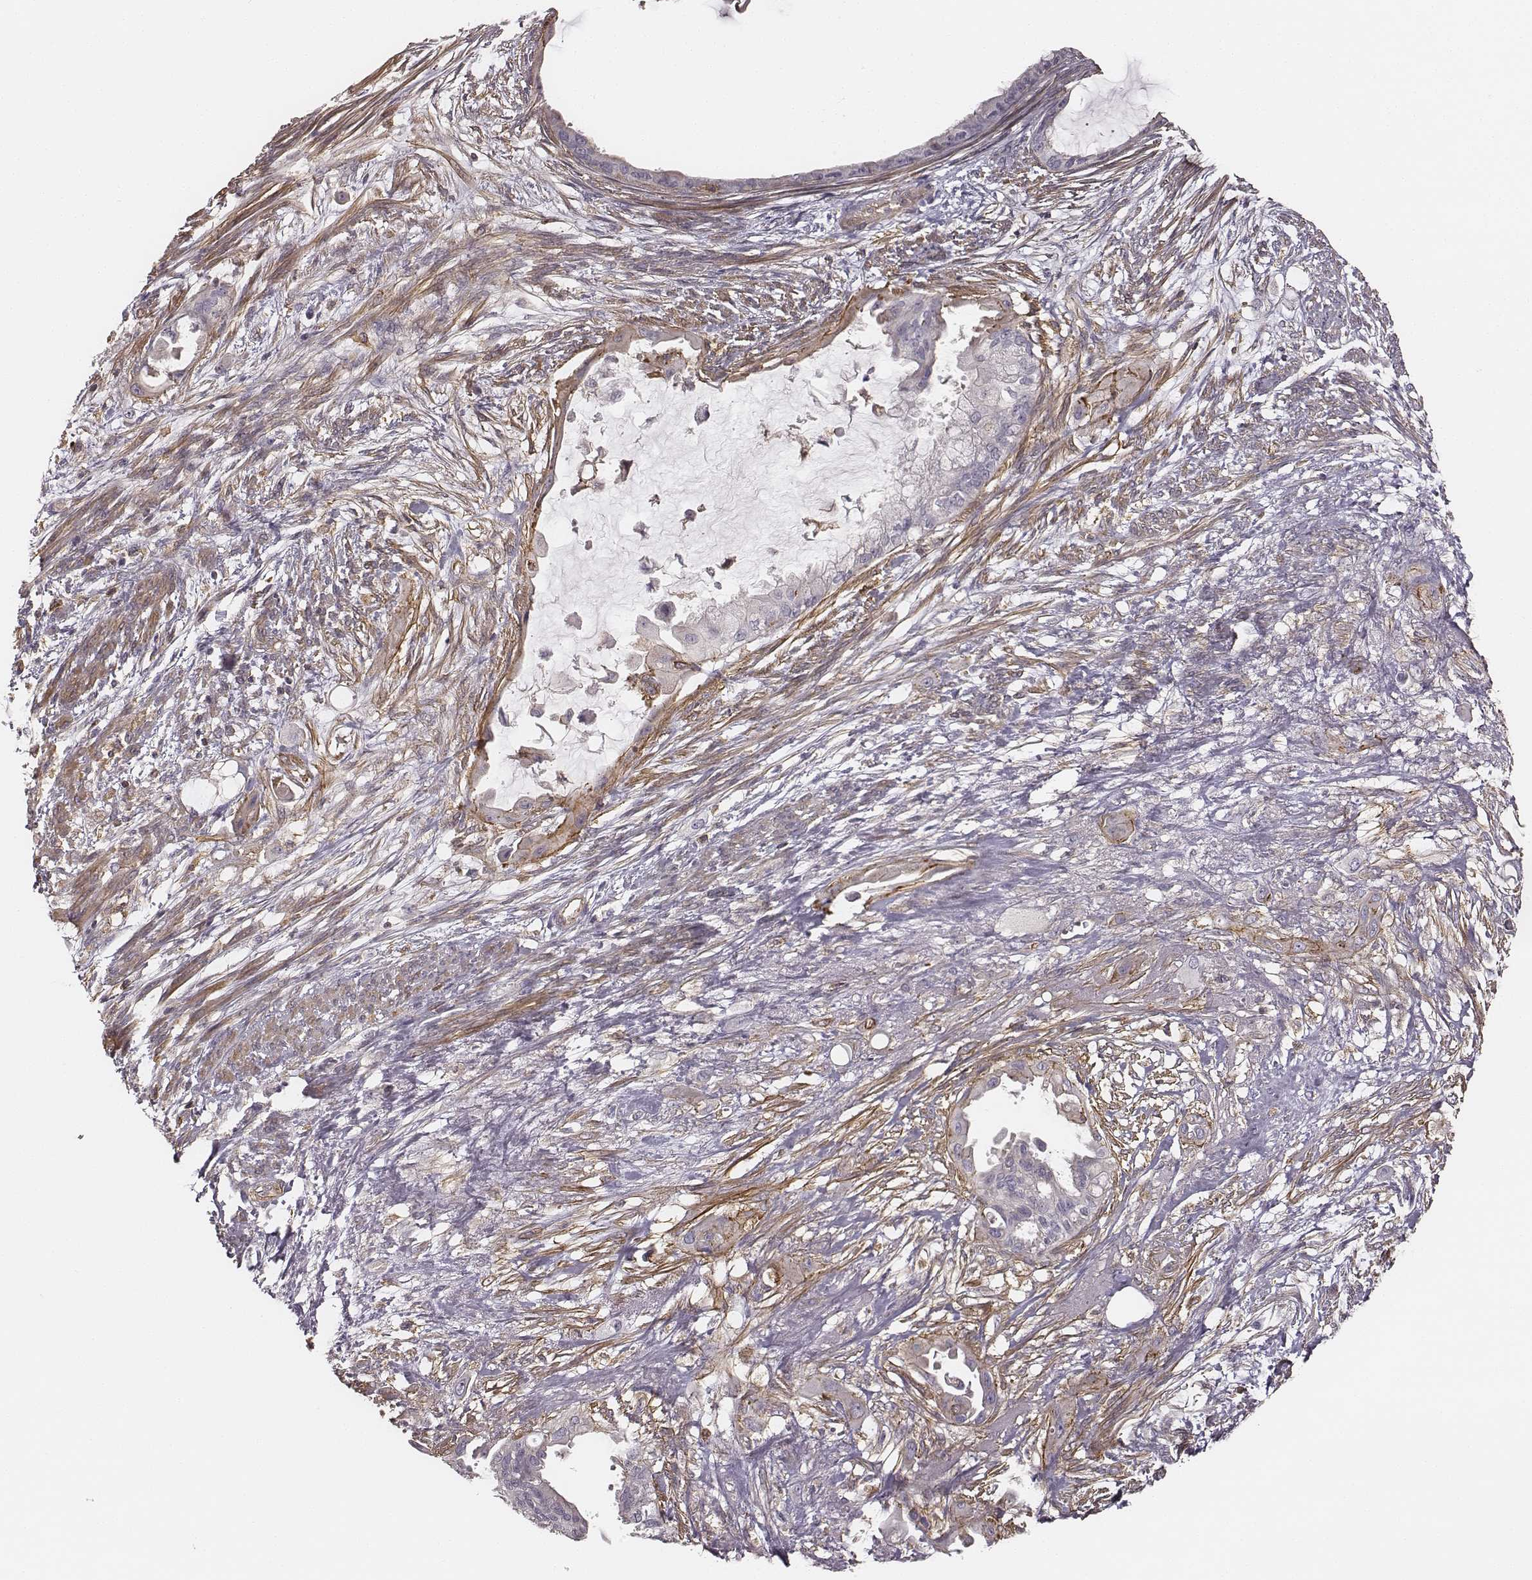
{"staining": {"intensity": "negative", "quantity": "none", "location": "none"}, "tissue": "endometrial cancer", "cell_type": "Tumor cells", "image_type": "cancer", "snomed": [{"axis": "morphology", "description": "Adenocarcinoma, NOS"}, {"axis": "topography", "description": "Endometrium"}], "caption": "Histopathology image shows no protein staining in tumor cells of adenocarcinoma (endometrial) tissue. Brightfield microscopy of immunohistochemistry stained with DAB (brown) and hematoxylin (blue), captured at high magnification.", "gene": "ZYX", "patient": {"sex": "female", "age": 86}}